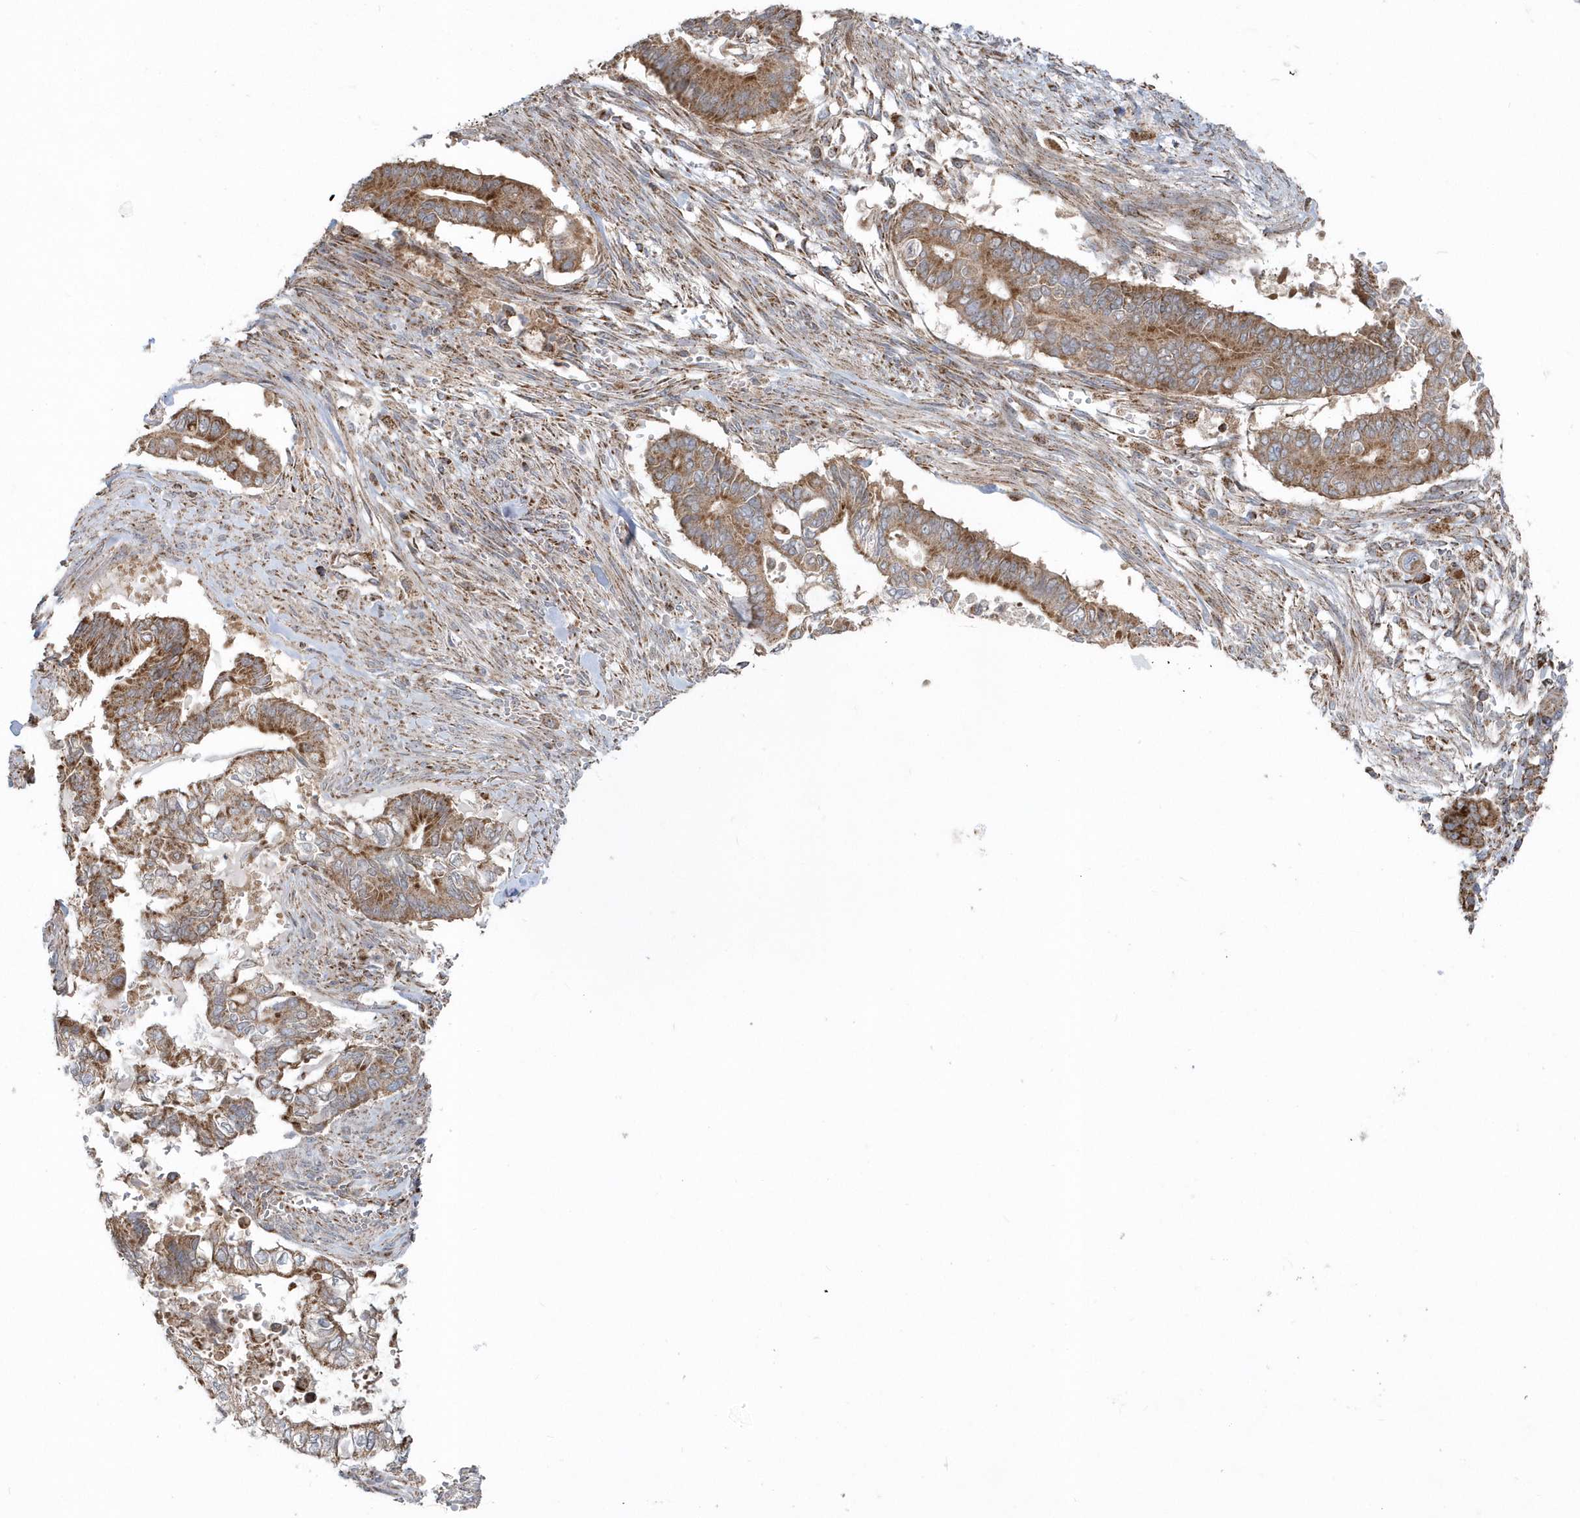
{"staining": {"intensity": "moderate", "quantity": ">75%", "location": "cytoplasmic/membranous"}, "tissue": "pancreatic cancer", "cell_type": "Tumor cells", "image_type": "cancer", "snomed": [{"axis": "morphology", "description": "Adenocarcinoma, NOS"}, {"axis": "topography", "description": "Pancreas"}], "caption": "IHC photomicrograph of neoplastic tissue: human pancreatic cancer stained using immunohistochemistry (IHC) exhibits medium levels of moderate protein expression localized specifically in the cytoplasmic/membranous of tumor cells, appearing as a cytoplasmic/membranous brown color.", "gene": "PPP1R7", "patient": {"sex": "male", "age": 68}}